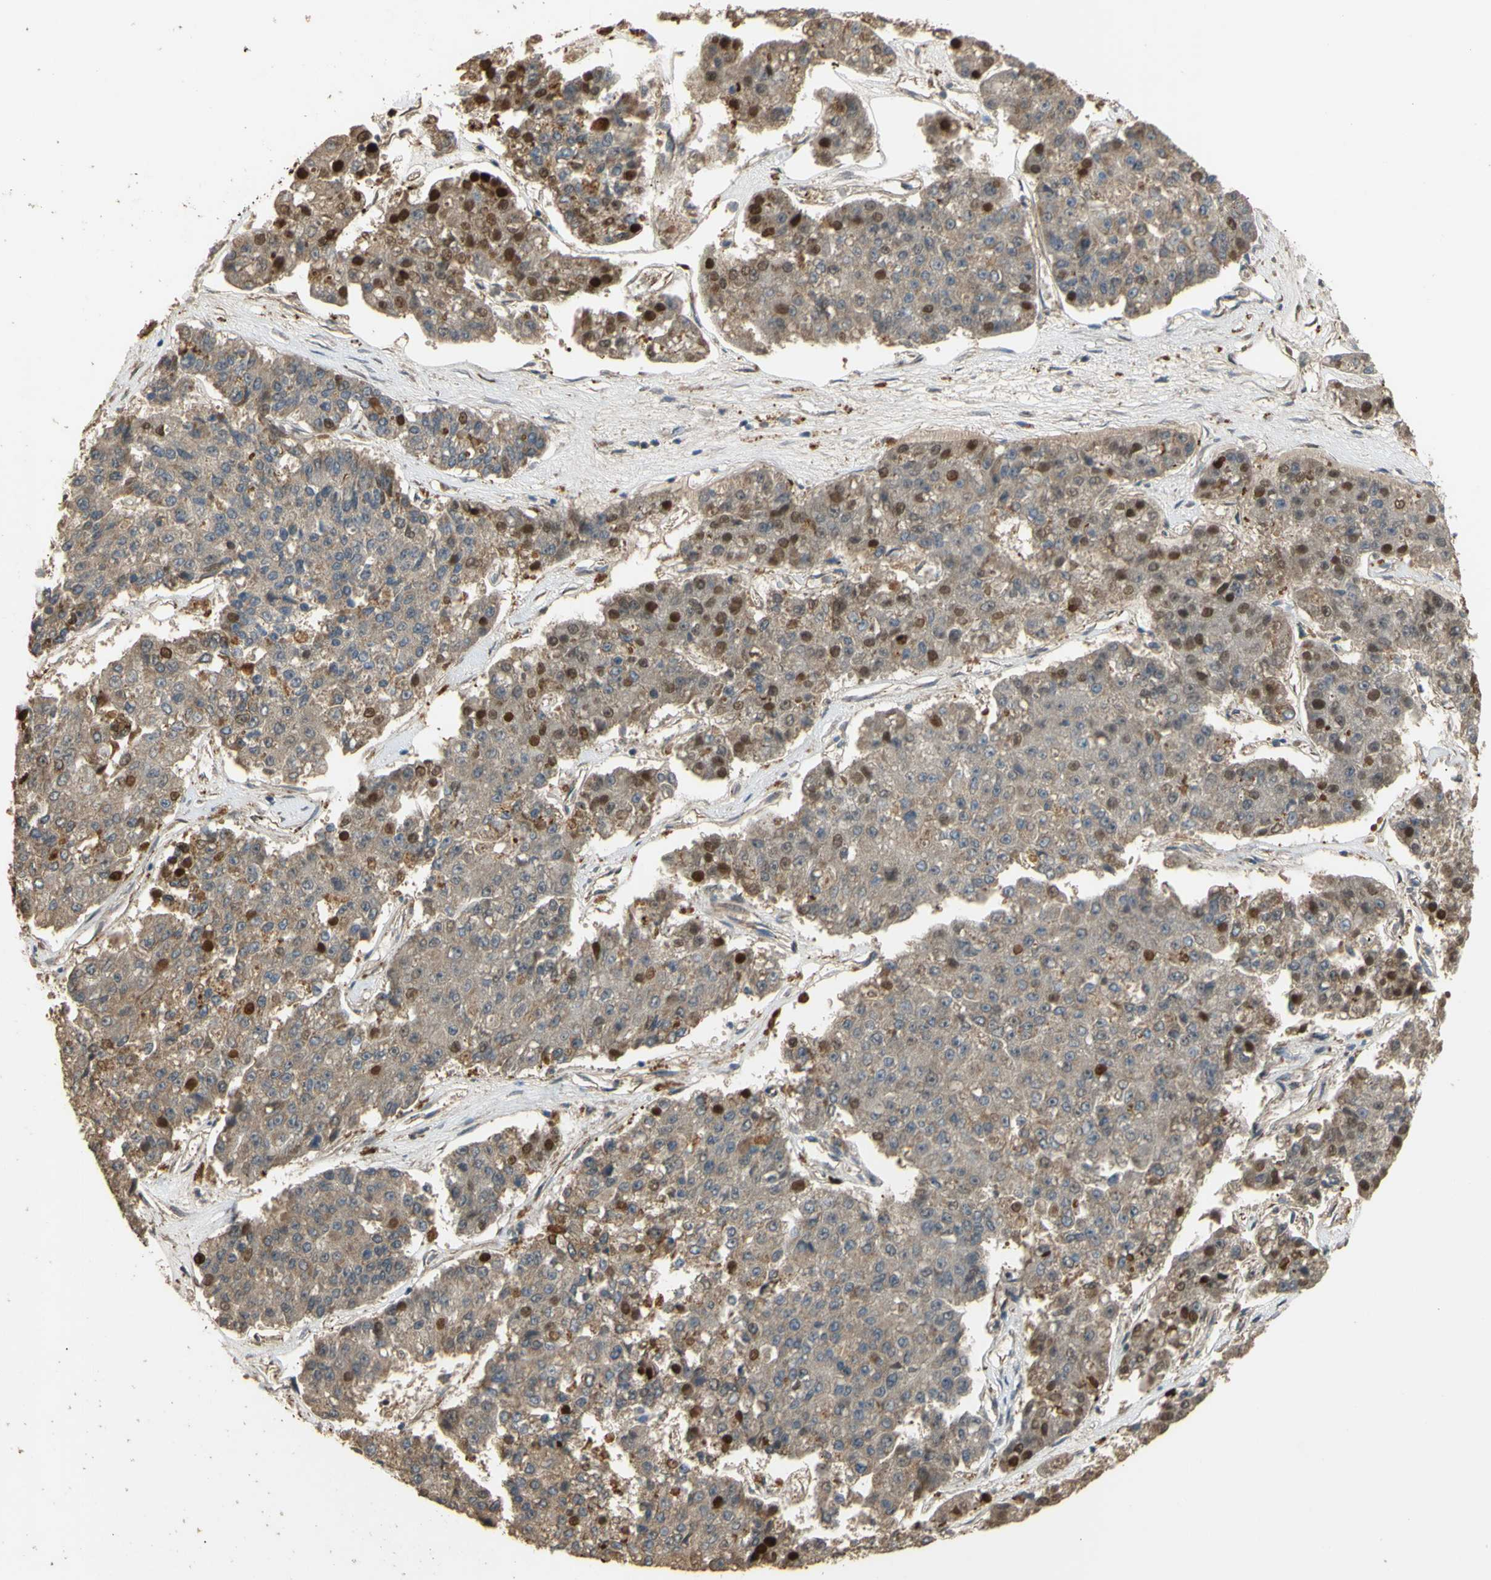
{"staining": {"intensity": "strong", "quantity": "<25%", "location": "cytoplasmic/membranous,nuclear"}, "tissue": "pancreatic cancer", "cell_type": "Tumor cells", "image_type": "cancer", "snomed": [{"axis": "morphology", "description": "Adenocarcinoma, NOS"}, {"axis": "topography", "description": "Pancreas"}], "caption": "The micrograph demonstrates a brown stain indicating the presence of a protein in the cytoplasmic/membranous and nuclear of tumor cells in pancreatic cancer.", "gene": "GTF2E2", "patient": {"sex": "male", "age": 50}}